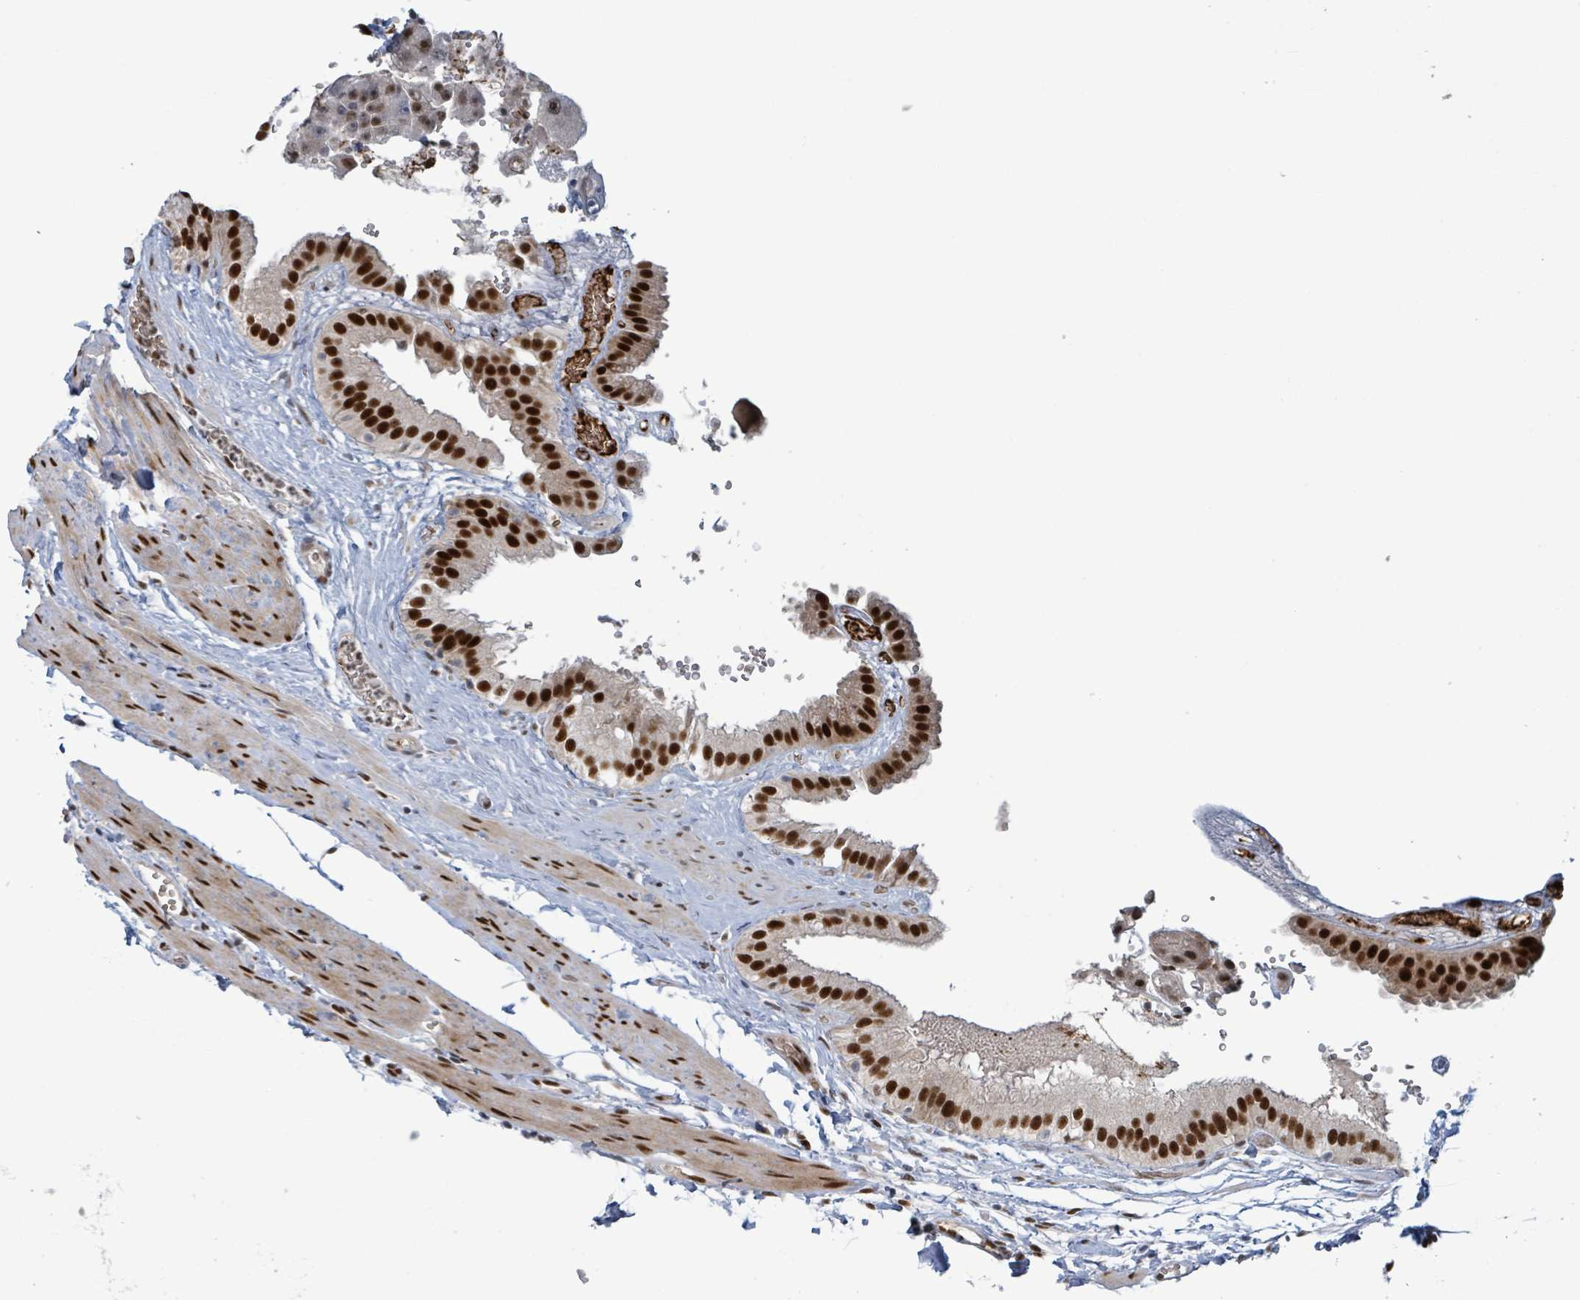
{"staining": {"intensity": "strong", "quantity": ">75%", "location": "nuclear"}, "tissue": "gallbladder", "cell_type": "Glandular cells", "image_type": "normal", "snomed": [{"axis": "morphology", "description": "Normal tissue, NOS"}, {"axis": "topography", "description": "Gallbladder"}], "caption": "DAB (3,3'-diaminobenzidine) immunohistochemical staining of unremarkable gallbladder exhibits strong nuclear protein staining in about >75% of glandular cells. (brown staining indicates protein expression, while blue staining denotes nuclei).", "gene": "KLF3", "patient": {"sex": "female", "age": 61}}